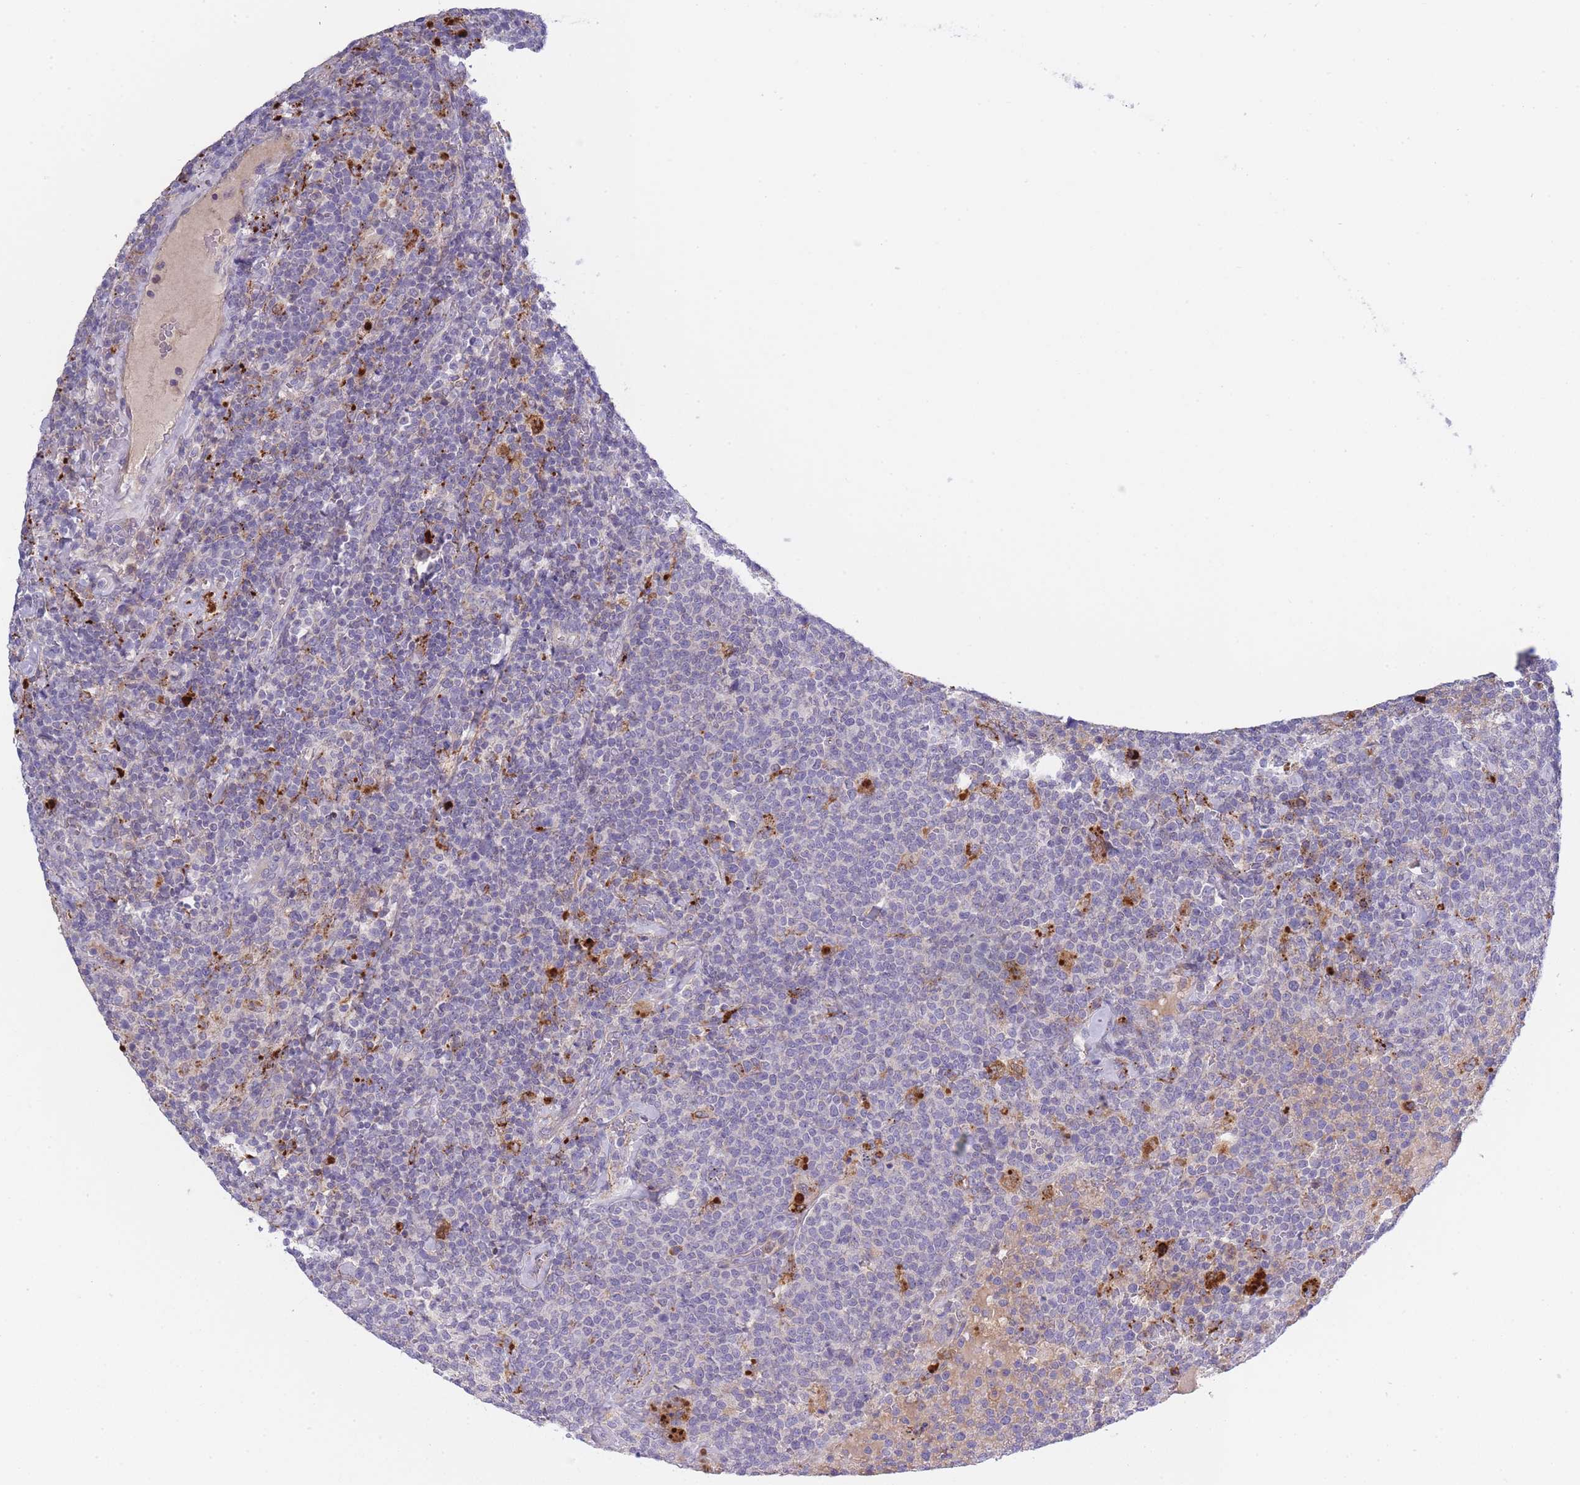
{"staining": {"intensity": "negative", "quantity": "none", "location": "none"}, "tissue": "lymphoma", "cell_type": "Tumor cells", "image_type": "cancer", "snomed": [{"axis": "morphology", "description": "Malignant lymphoma, non-Hodgkin's type, High grade"}, {"axis": "topography", "description": "Lymph node"}], "caption": "Immunohistochemical staining of malignant lymphoma, non-Hodgkin's type (high-grade) reveals no significant staining in tumor cells. Nuclei are stained in blue.", "gene": "TRIM61", "patient": {"sex": "male", "age": 61}}